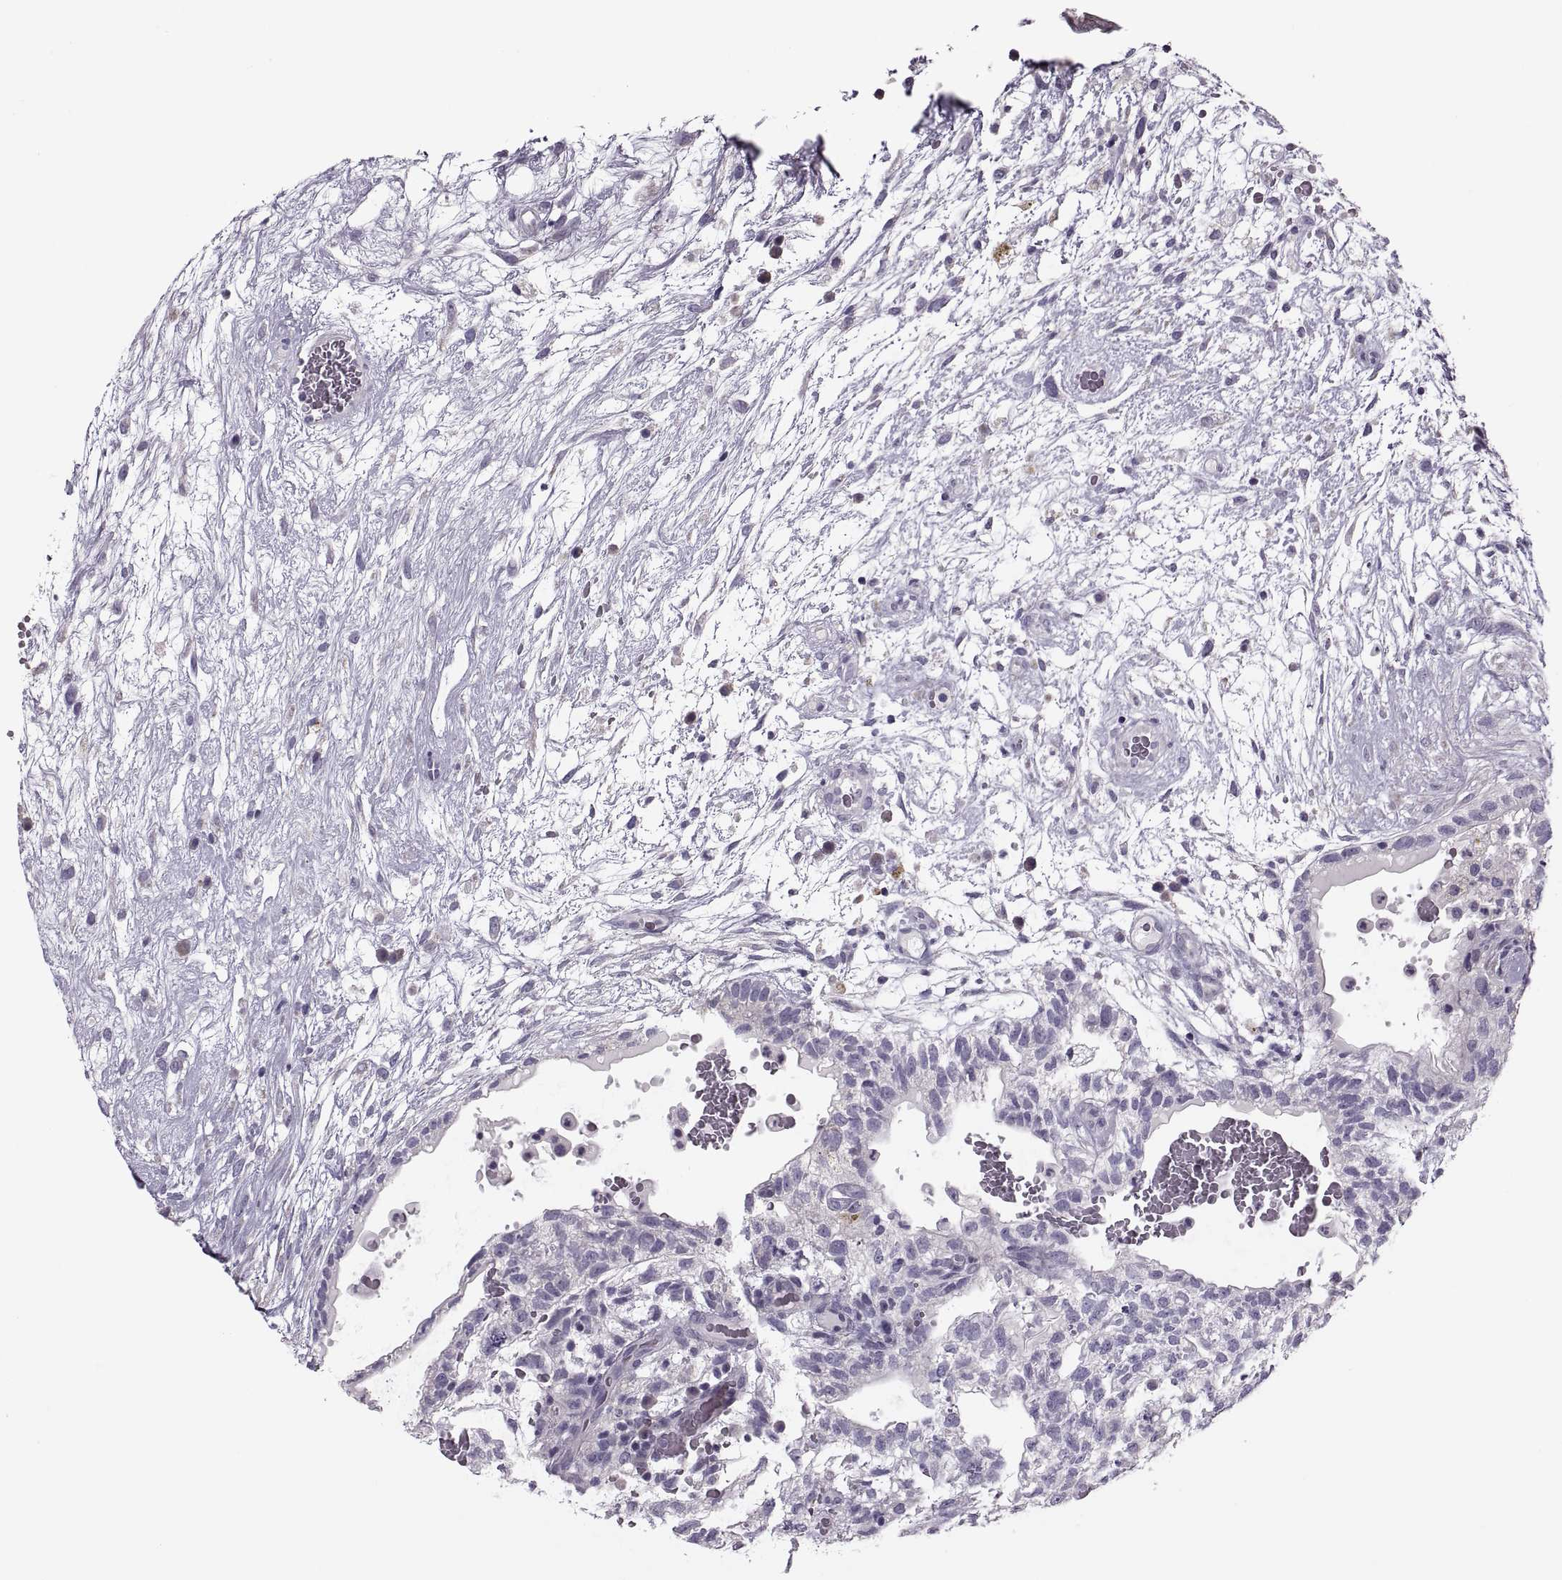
{"staining": {"intensity": "negative", "quantity": "none", "location": "none"}, "tissue": "testis cancer", "cell_type": "Tumor cells", "image_type": "cancer", "snomed": [{"axis": "morphology", "description": "Normal tissue, NOS"}, {"axis": "morphology", "description": "Carcinoma, Embryonal, NOS"}, {"axis": "topography", "description": "Testis"}], "caption": "Photomicrograph shows no protein positivity in tumor cells of testis embryonal carcinoma tissue.", "gene": "PRSS54", "patient": {"sex": "male", "age": 32}}